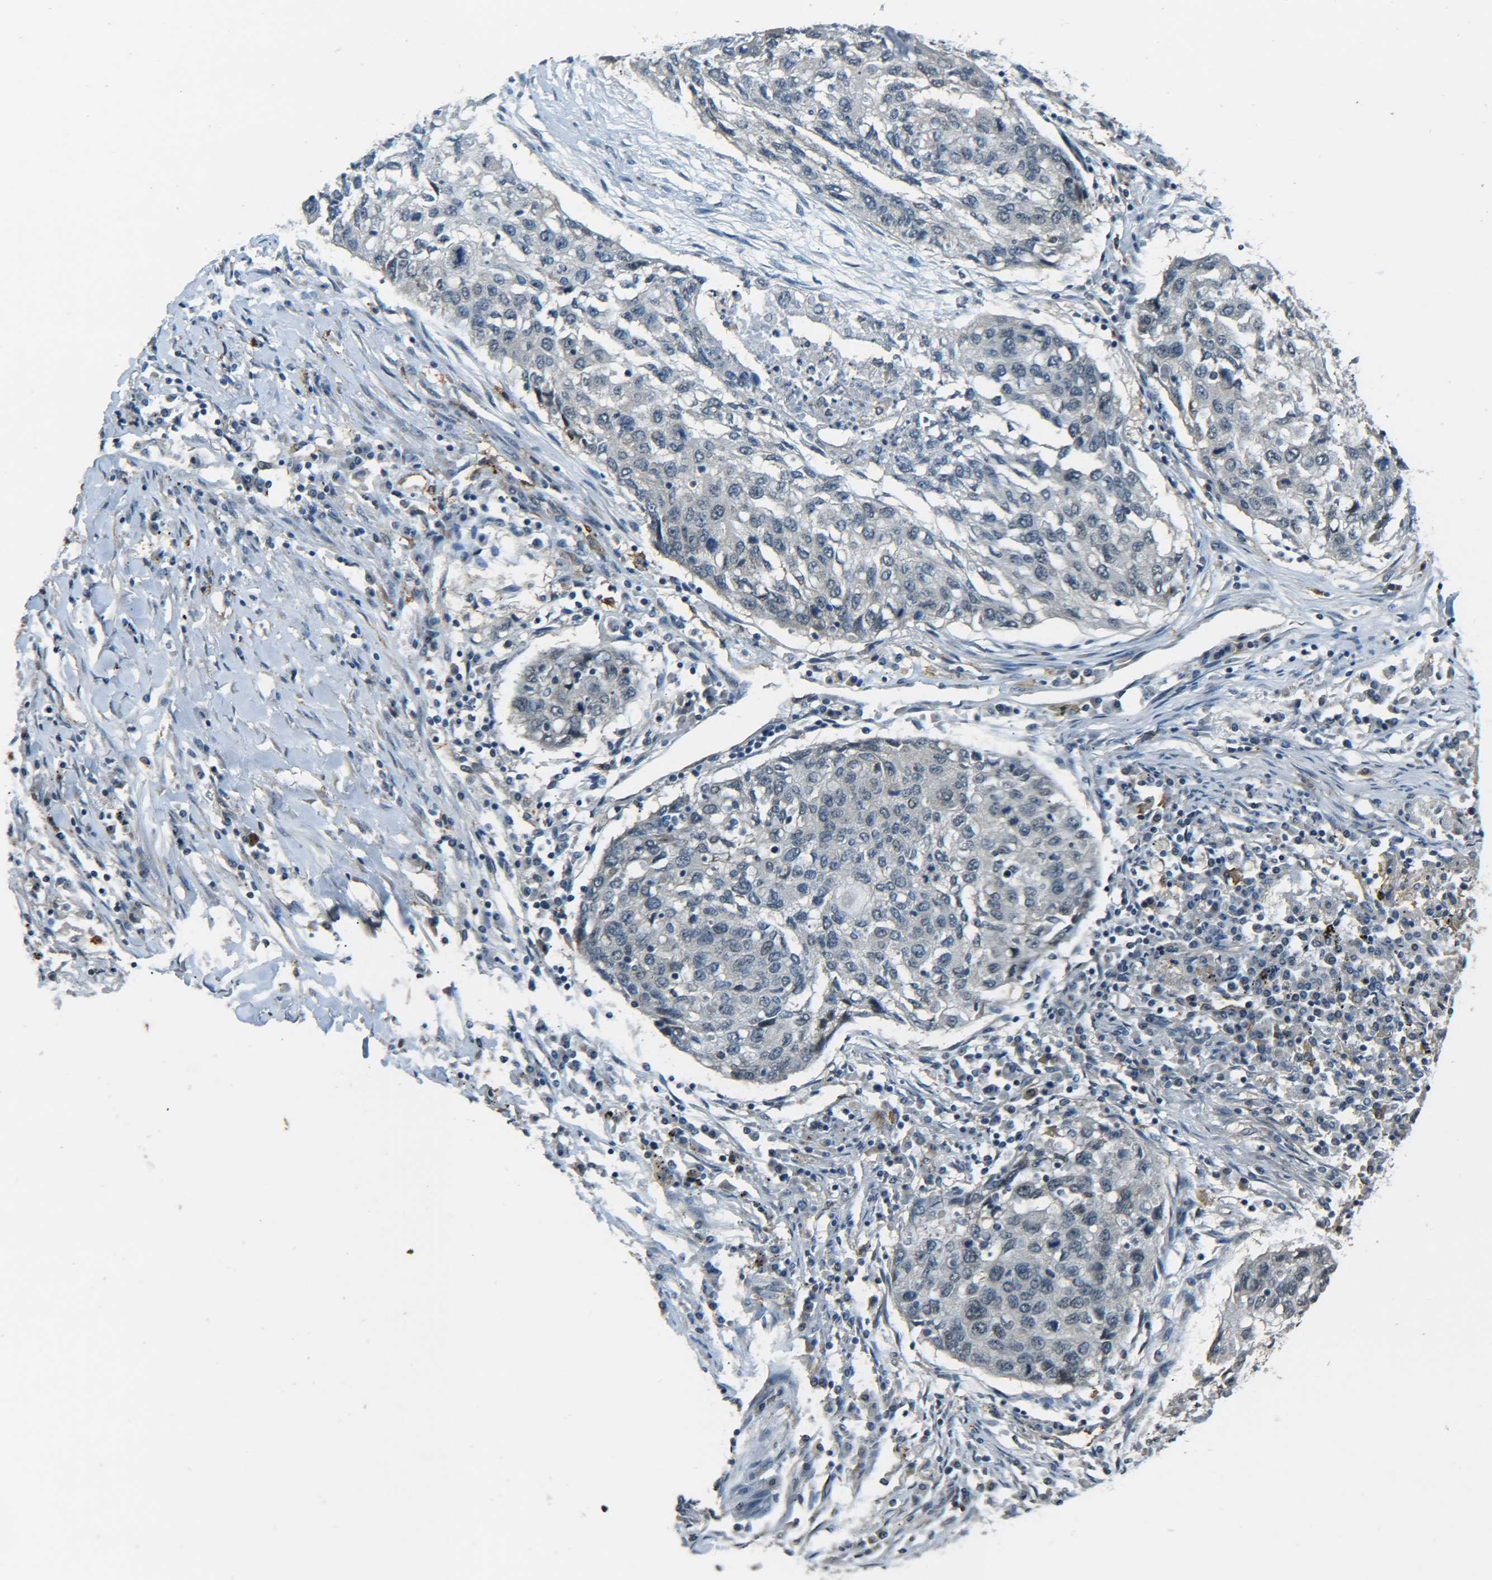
{"staining": {"intensity": "negative", "quantity": "none", "location": "none"}, "tissue": "lung cancer", "cell_type": "Tumor cells", "image_type": "cancer", "snomed": [{"axis": "morphology", "description": "Squamous cell carcinoma, NOS"}, {"axis": "topography", "description": "Lung"}], "caption": "Immunohistochemistry of human lung cancer (squamous cell carcinoma) exhibits no positivity in tumor cells. (DAB IHC visualized using brightfield microscopy, high magnification).", "gene": "DAB2", "patient": {"sex": "female", "age": 63}}